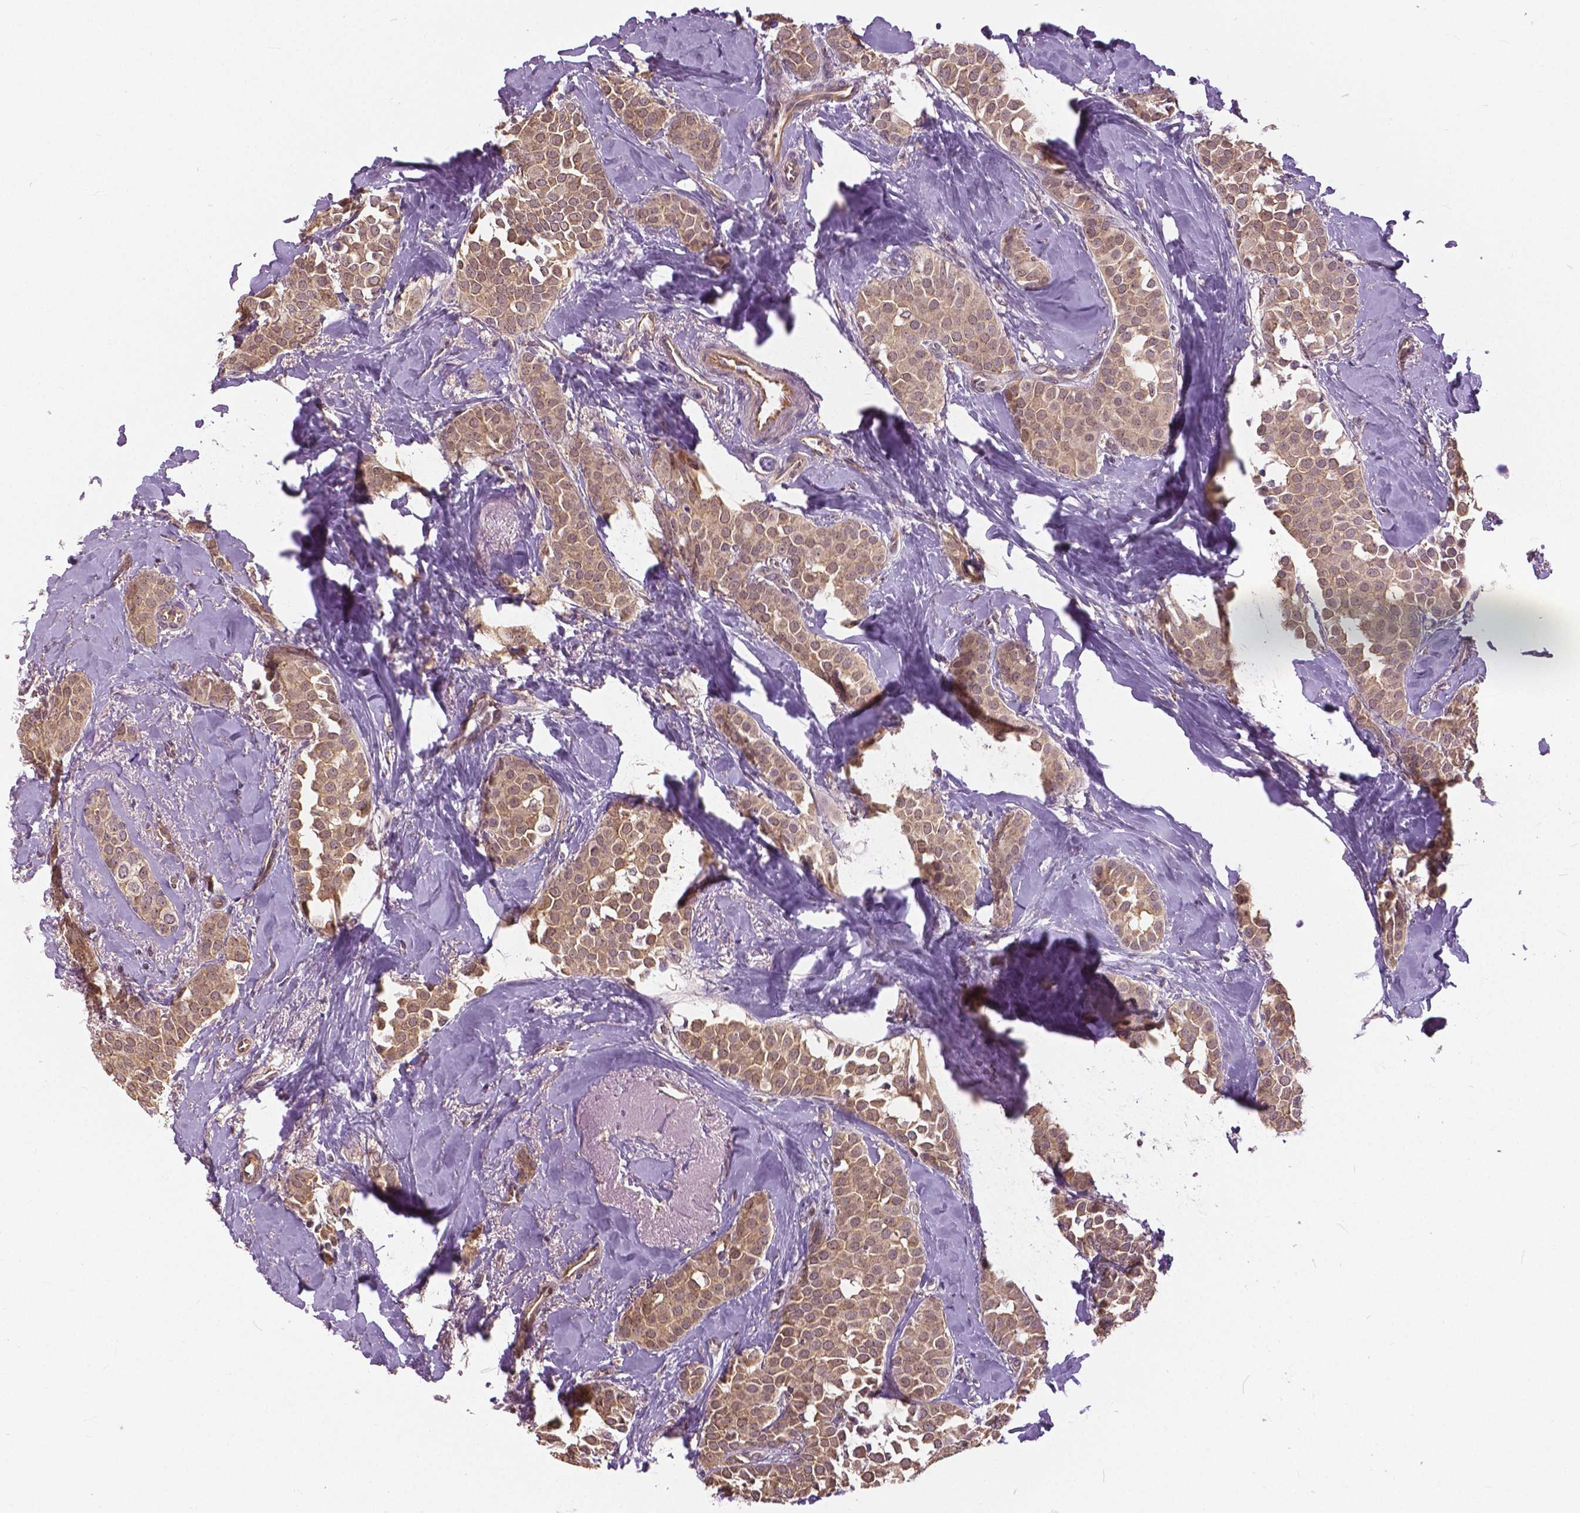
{"staining": {"intensity": "weak", "quantity": ">75%", "location": "cytoplasmic/membranous"}, "tissue": "breast cancer", "cell_type": "Tumor cells", "image_type": "cancer", "snomed": [{"axis": "morphology", "description": "Duct carcinoma"}, {"axis": "topography", "description": "Breast"}], "caption": "Breast cancer tissue displays weak cytoplasmic/membranous staining in approximately >75% of tumor cells", "gene": "ANXA13", "patient": {"sex": "female", "age": 79}}